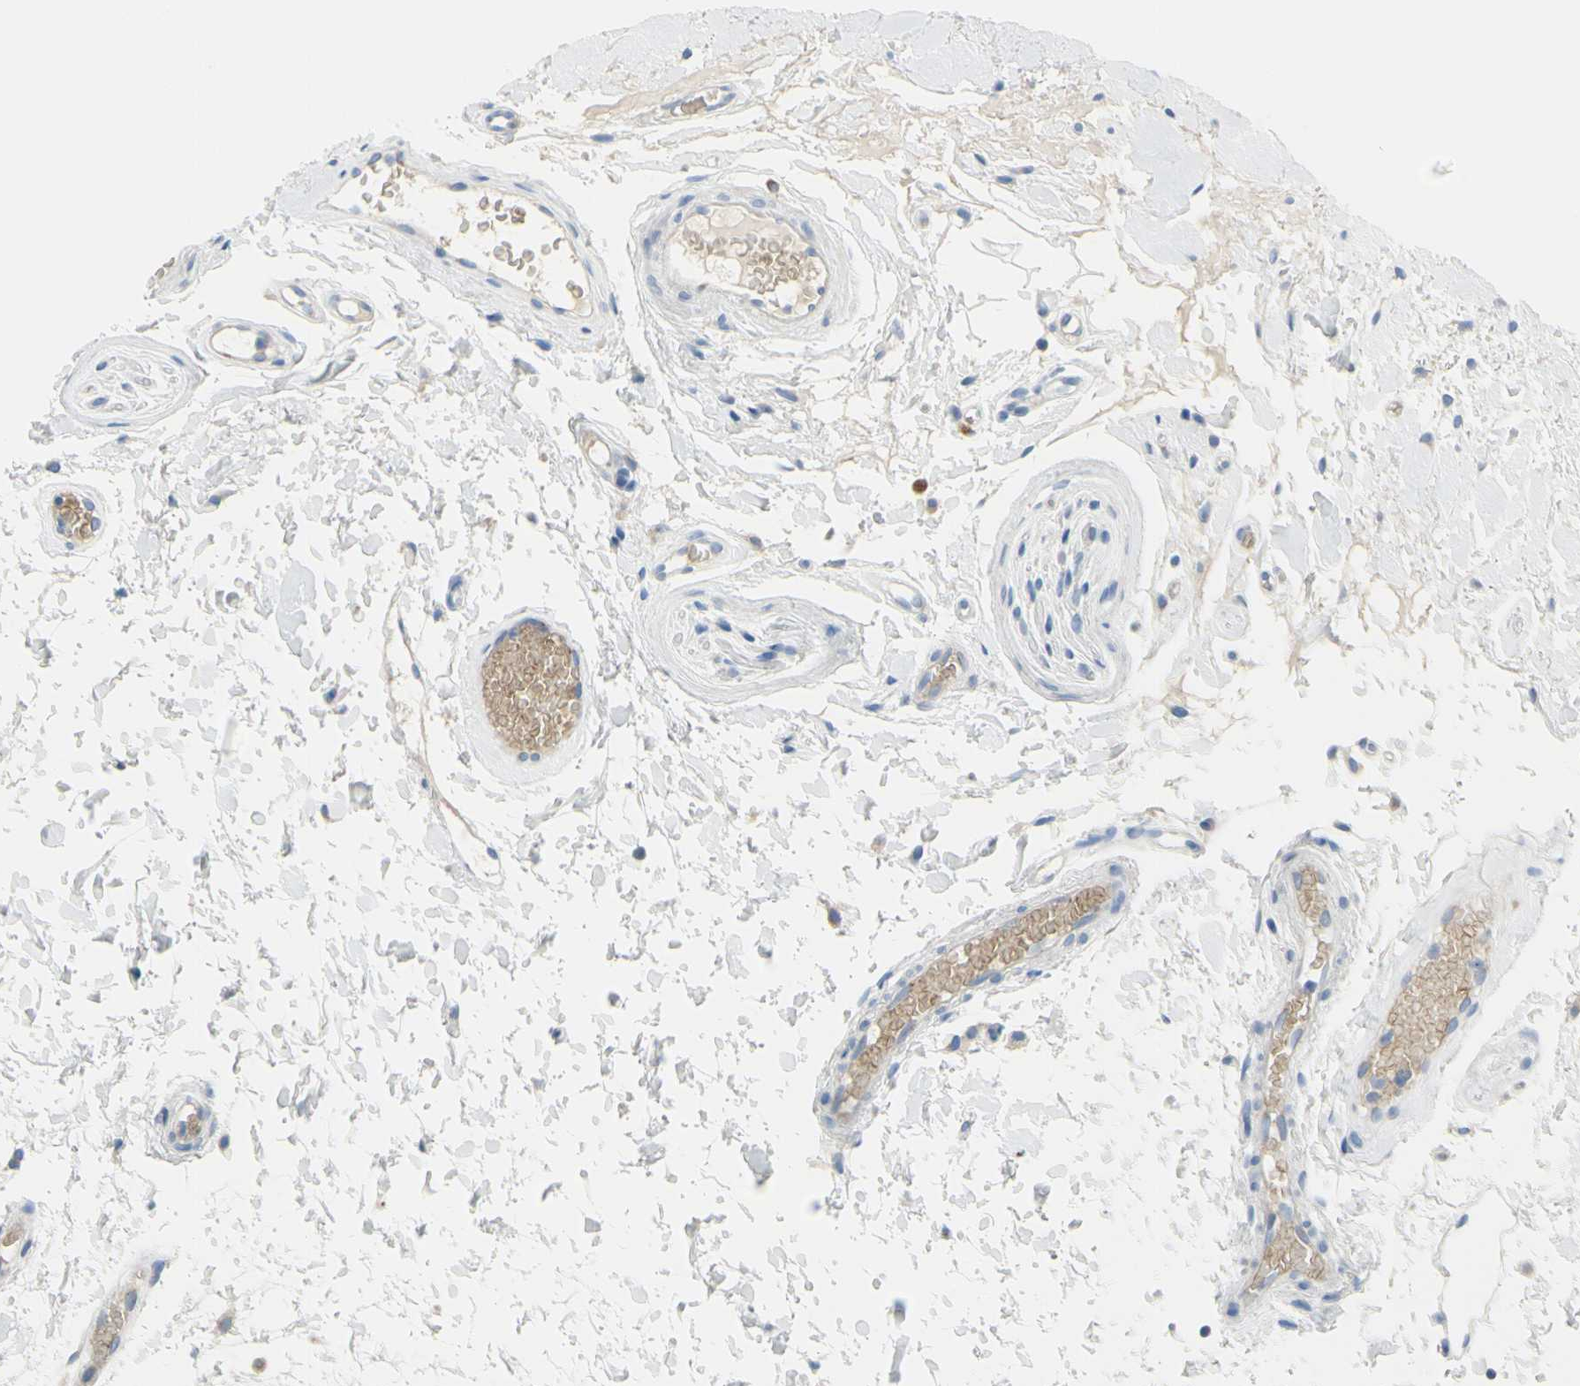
{"staining": {"intensity": "weak", "quantity": ">75%", "location": "cytoplasmic/membranous"}, "tissue": "oral mucosa", "cell_type": "Squamous epithelial cells", "image_type": "normal", "snomed": [{"axis": "morphology", "description": "Normal tissue, NOS"}, {"axis": "morphology", "description": "Squamous cell carcinoma, NOS"}, {"axis": "topography", "description": "Skeletal muscle"}, {"axis": "topography", "description": "Oral tissue"}, {"axis": "topography", "description": "Head-Neck"}], "caption": "This is an image of immunohistochemistry staining of normal oral mucosa, which shows weak positivity in the cytoplasmic/membranous of squamous epithelial cells.", "gene": "FRMD4B", "patient": {"sex": "male", "age": 71}}